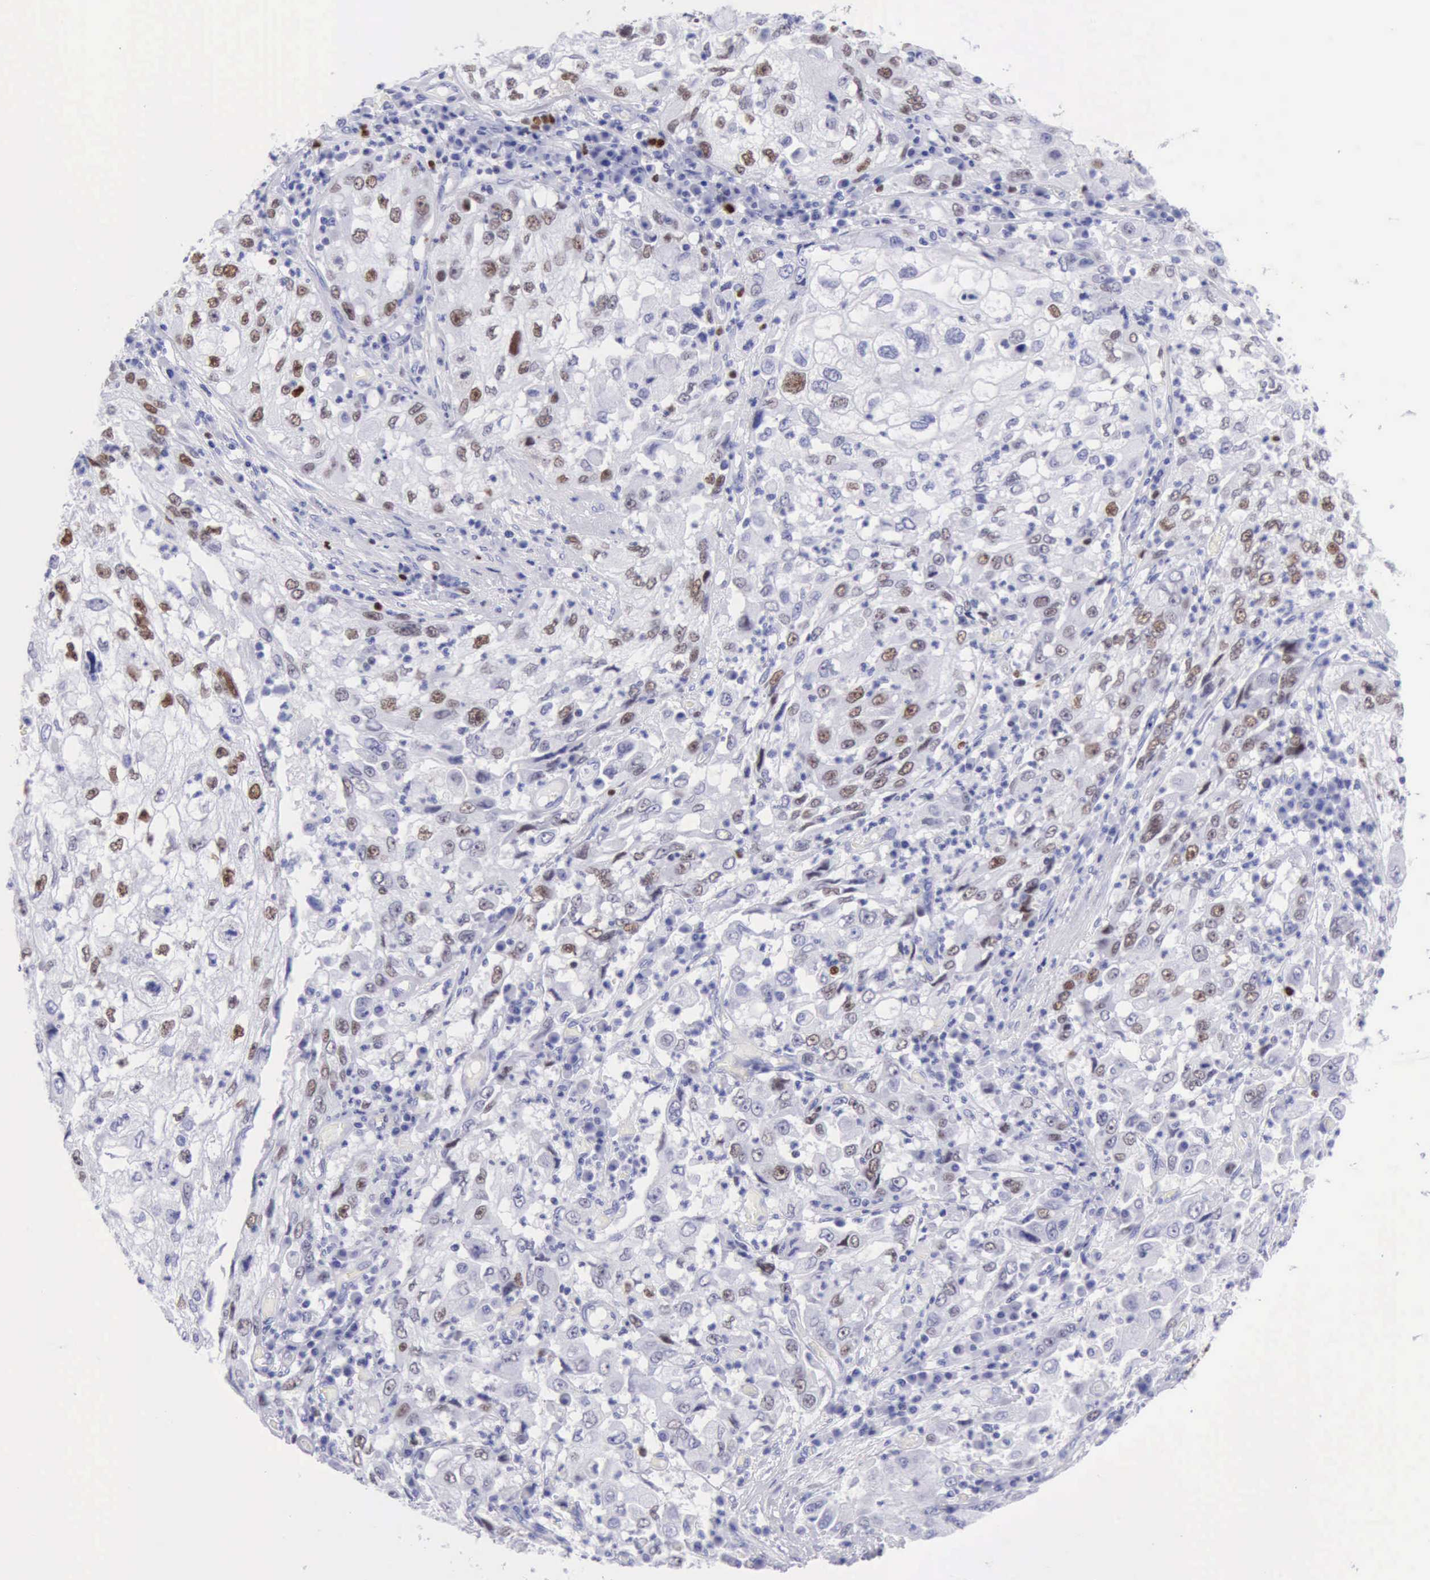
{"staining": {"intensity": "moderate", "quantity": "25%-75%", "location": "nuclear"}, "tissue": "cervical cancer", "cell_type": "Tumor cells", "image_type": "cancer", "snomed": [{"axis": "morphology", "description": "Squamous cell carcinoma, NOS"}, {"axis": "topography", "description": "Cervix"}], "caption": "A photomicrograph showing moderate nuclear expression in about 25%-75% of tumor cells in cervical cancer (squamous cell carcinoma), as visualized by brown immunohistochemical staining.", "gene": "MCM2", "patient": {"sex": "female", "age": 36}}